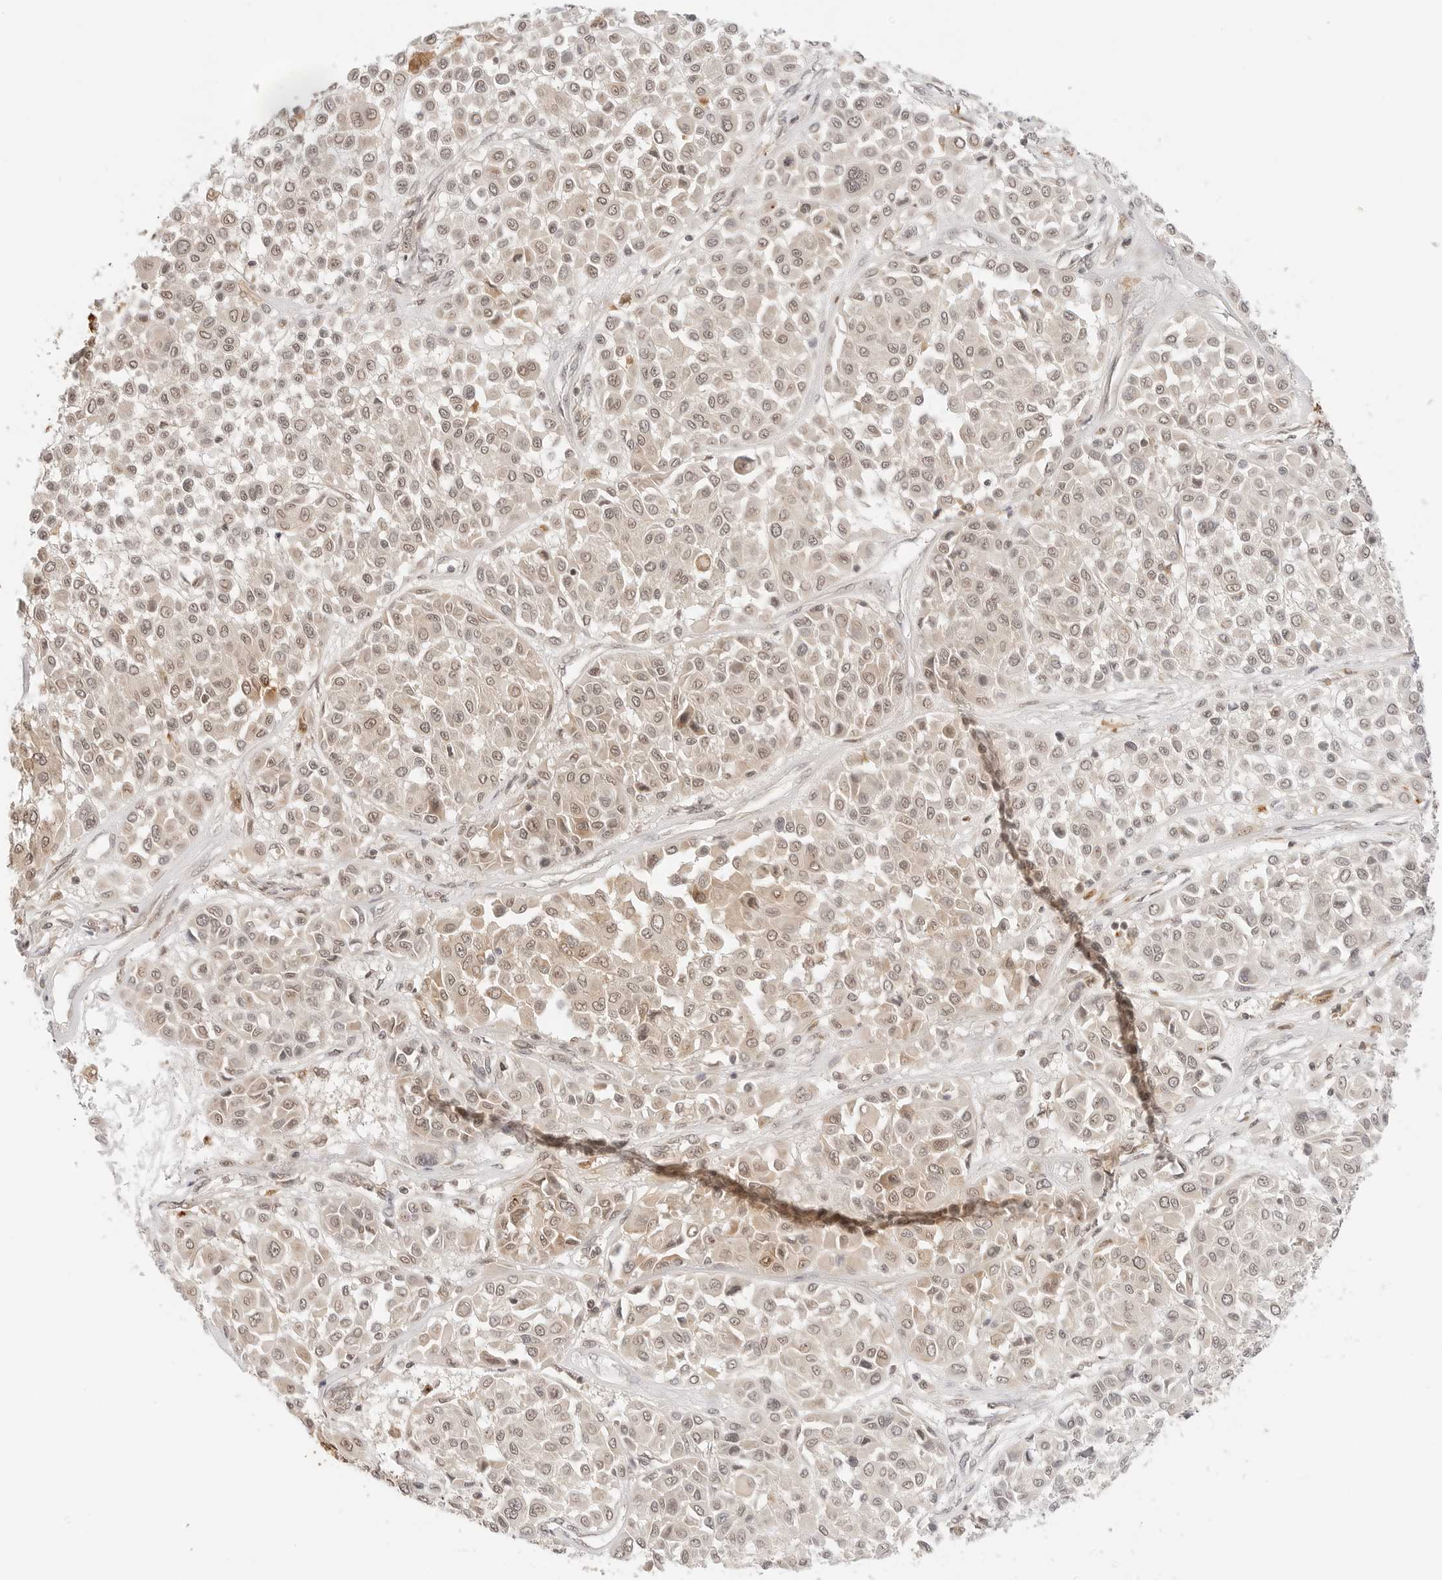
{"staining": {"intensity": "moderate", "quantity": "25%-75%", "location": "cytoplasmic/membranous,nuclear"}, "tissue": "melanoma", "cell_type": "Tumor cells", "image_type": "cancer", "snomed": [{"axis": "morphology", "description": "Malignant melanoma, Metastatic site"}, {"axis": "topography", "description": "Soft tissue"}], "caption": "A medium amount of moderate cytoplasmic/membranous and nuclear positivity is identified in about 25%-75% of tumor cells in melanoma tissue. The staining was performed using DAB (3,3'-diaminobenzidine) to visualize the protein expression in brown, while the nuclei were stained in blue with hematoxylin (Magnification: 20x).", "gene": "GPR34", "patient": {"sex": "male", "age": 41}}